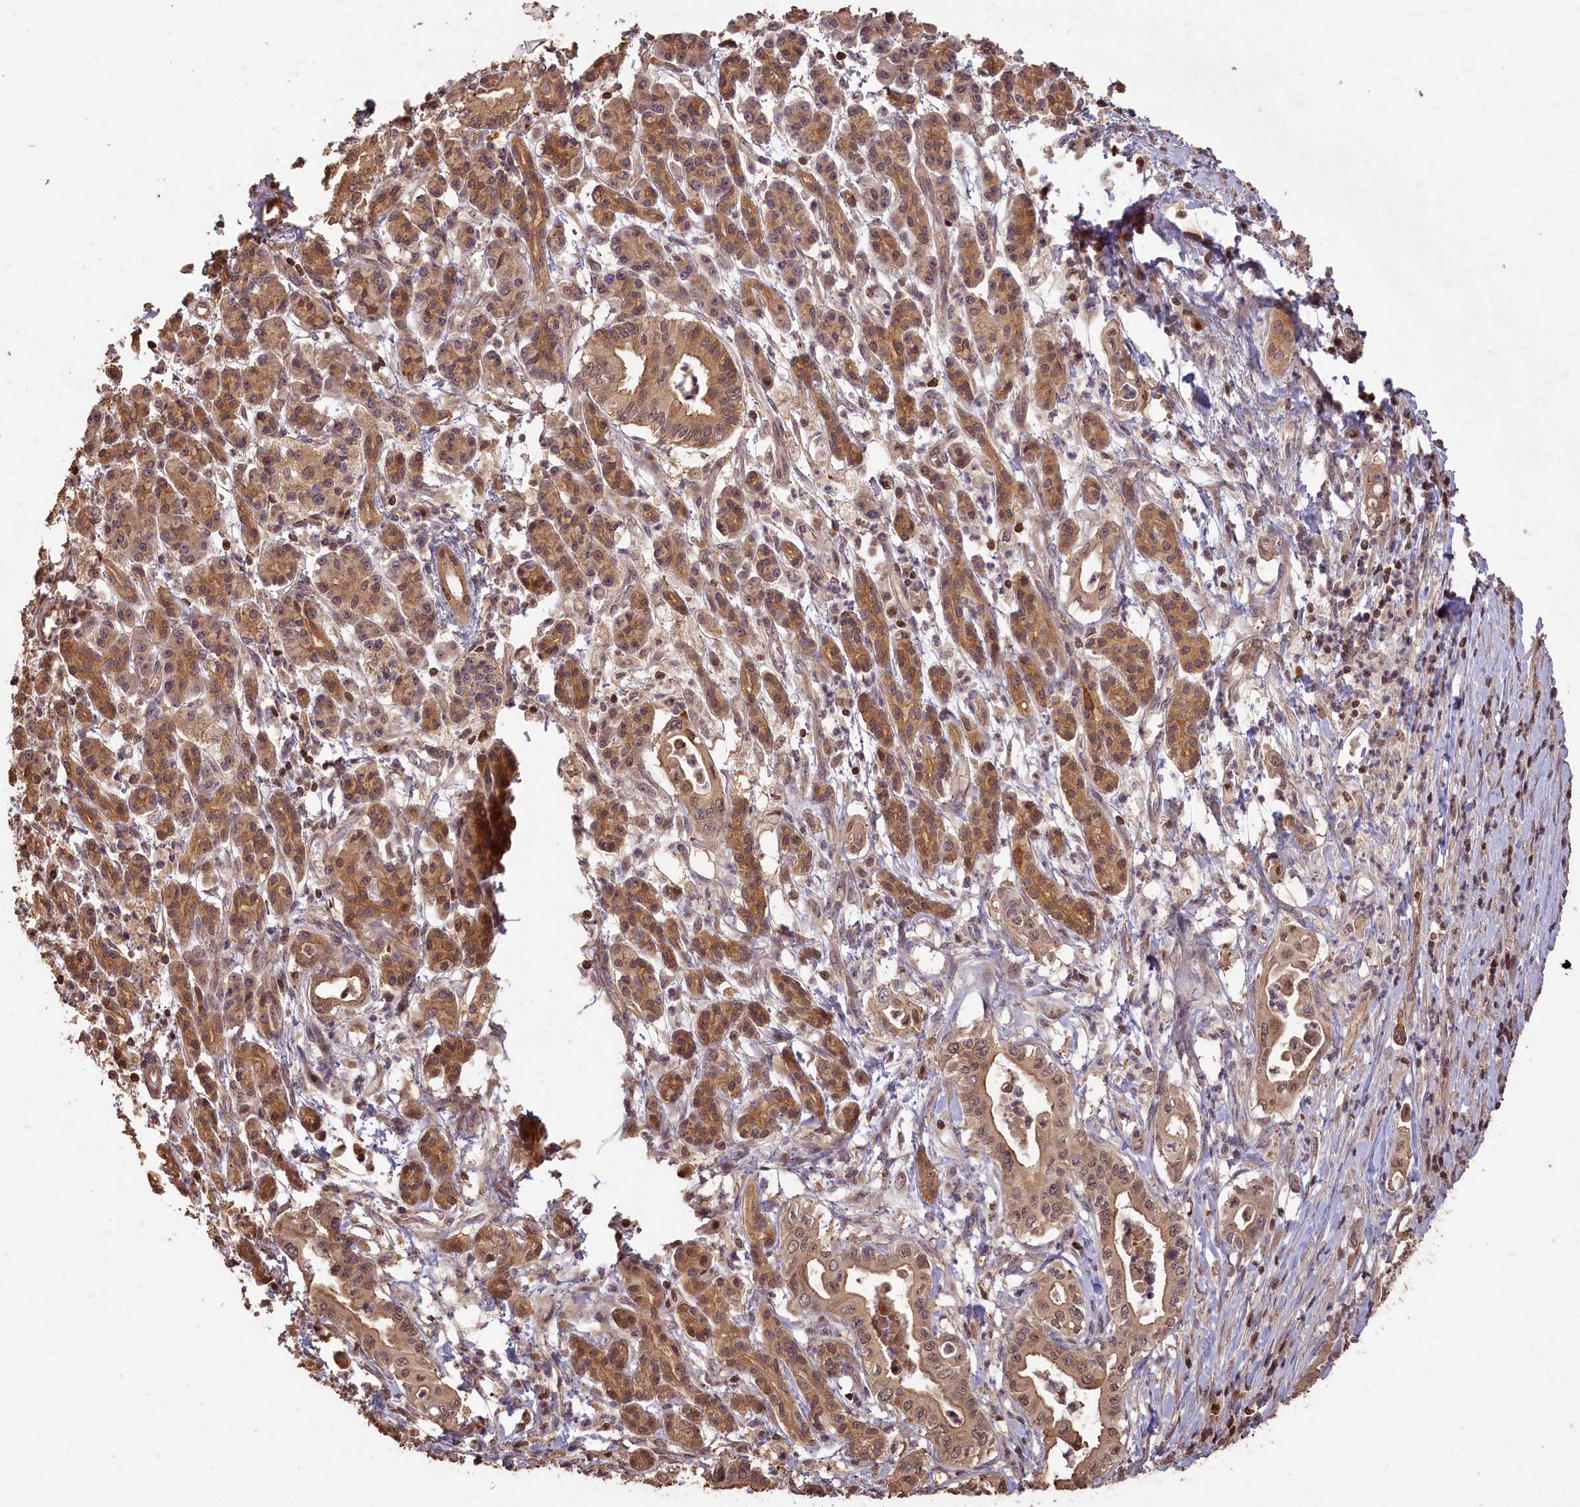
{"staining": {"intensity": "moderate", "quantity": ">75%", "location": "cytoplasmic/membranous,nuclear"}, "tissue": "pancreatic cancer", "cell_type": "Tumor cells", "image_type": "cancer", "snomed": [{"axis": "morphology", "description": "Adenocarcinoma, NOS"}, {"axis": "topography", "description": "Pancreas"}], "caption": "Human pancreatic adenocarcinoma stained with a brown dye demonstrates moderate cytoplasmic/membranous and nuclear positive positivity in about >75% of tumor cells.", "gene": "MADD", "patient": {"sex": "female", "age": 77}}